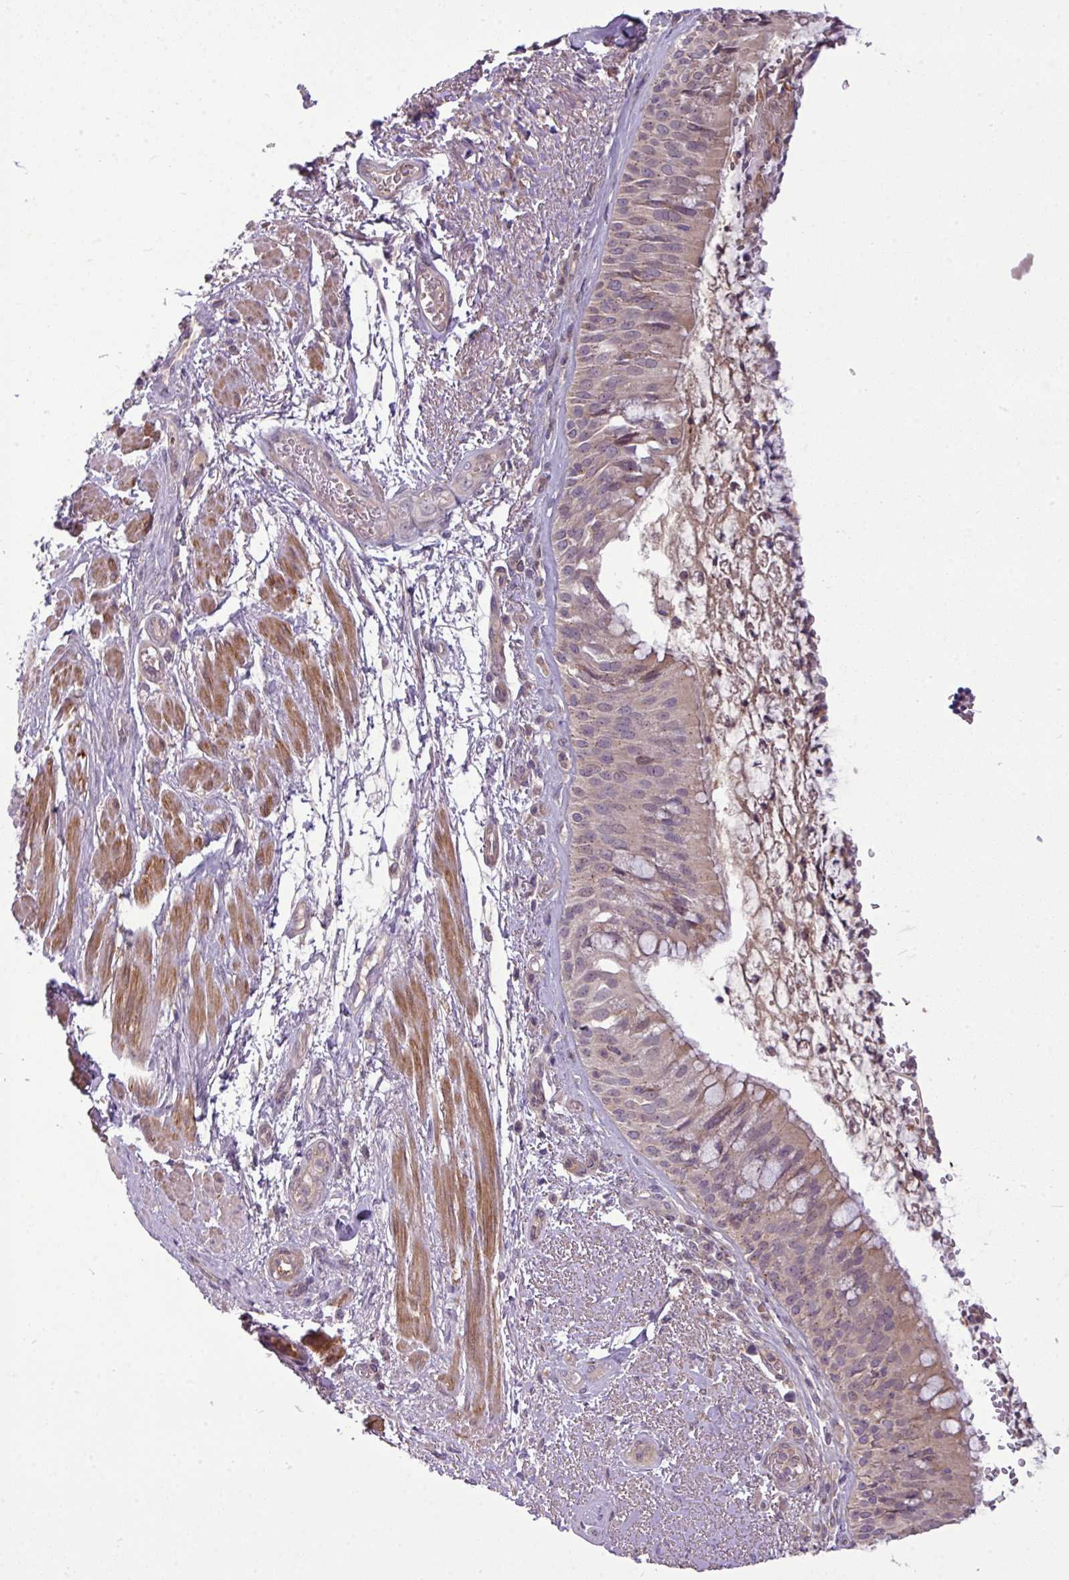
{"staining": {"intensity": "weak", "quantity": "25%-75%", "location": "cytoplasmic/membranous"}, "tissue": "bronchus", "cell_type": "Respiratory epithelial cells", "image_type": "normal", "snomed": [{"axis": "morphology", "description": "Normal tissue, NOS"}, {"axis": "topography", "description": "Cartilage tissue"}, {"axis": "topography", "description": "Bronchus"}], "caption": "High-magnification brightfield microscopy of benign bronchus stained with DAB (3,3'-diaminobenzidine) (brown) and counterstained with hematoxylin (blue). respiratory epithelial cells exhibit weak cytoplasmic/membranous expression is identified in approximately25%-75% of cells. (DAB (3,3'-diaminobenzidine) = brown stain, brightfield microscopy at high magnification).", "gene": "ZNF35", "patient": {"sex": "male", "age": 63}}